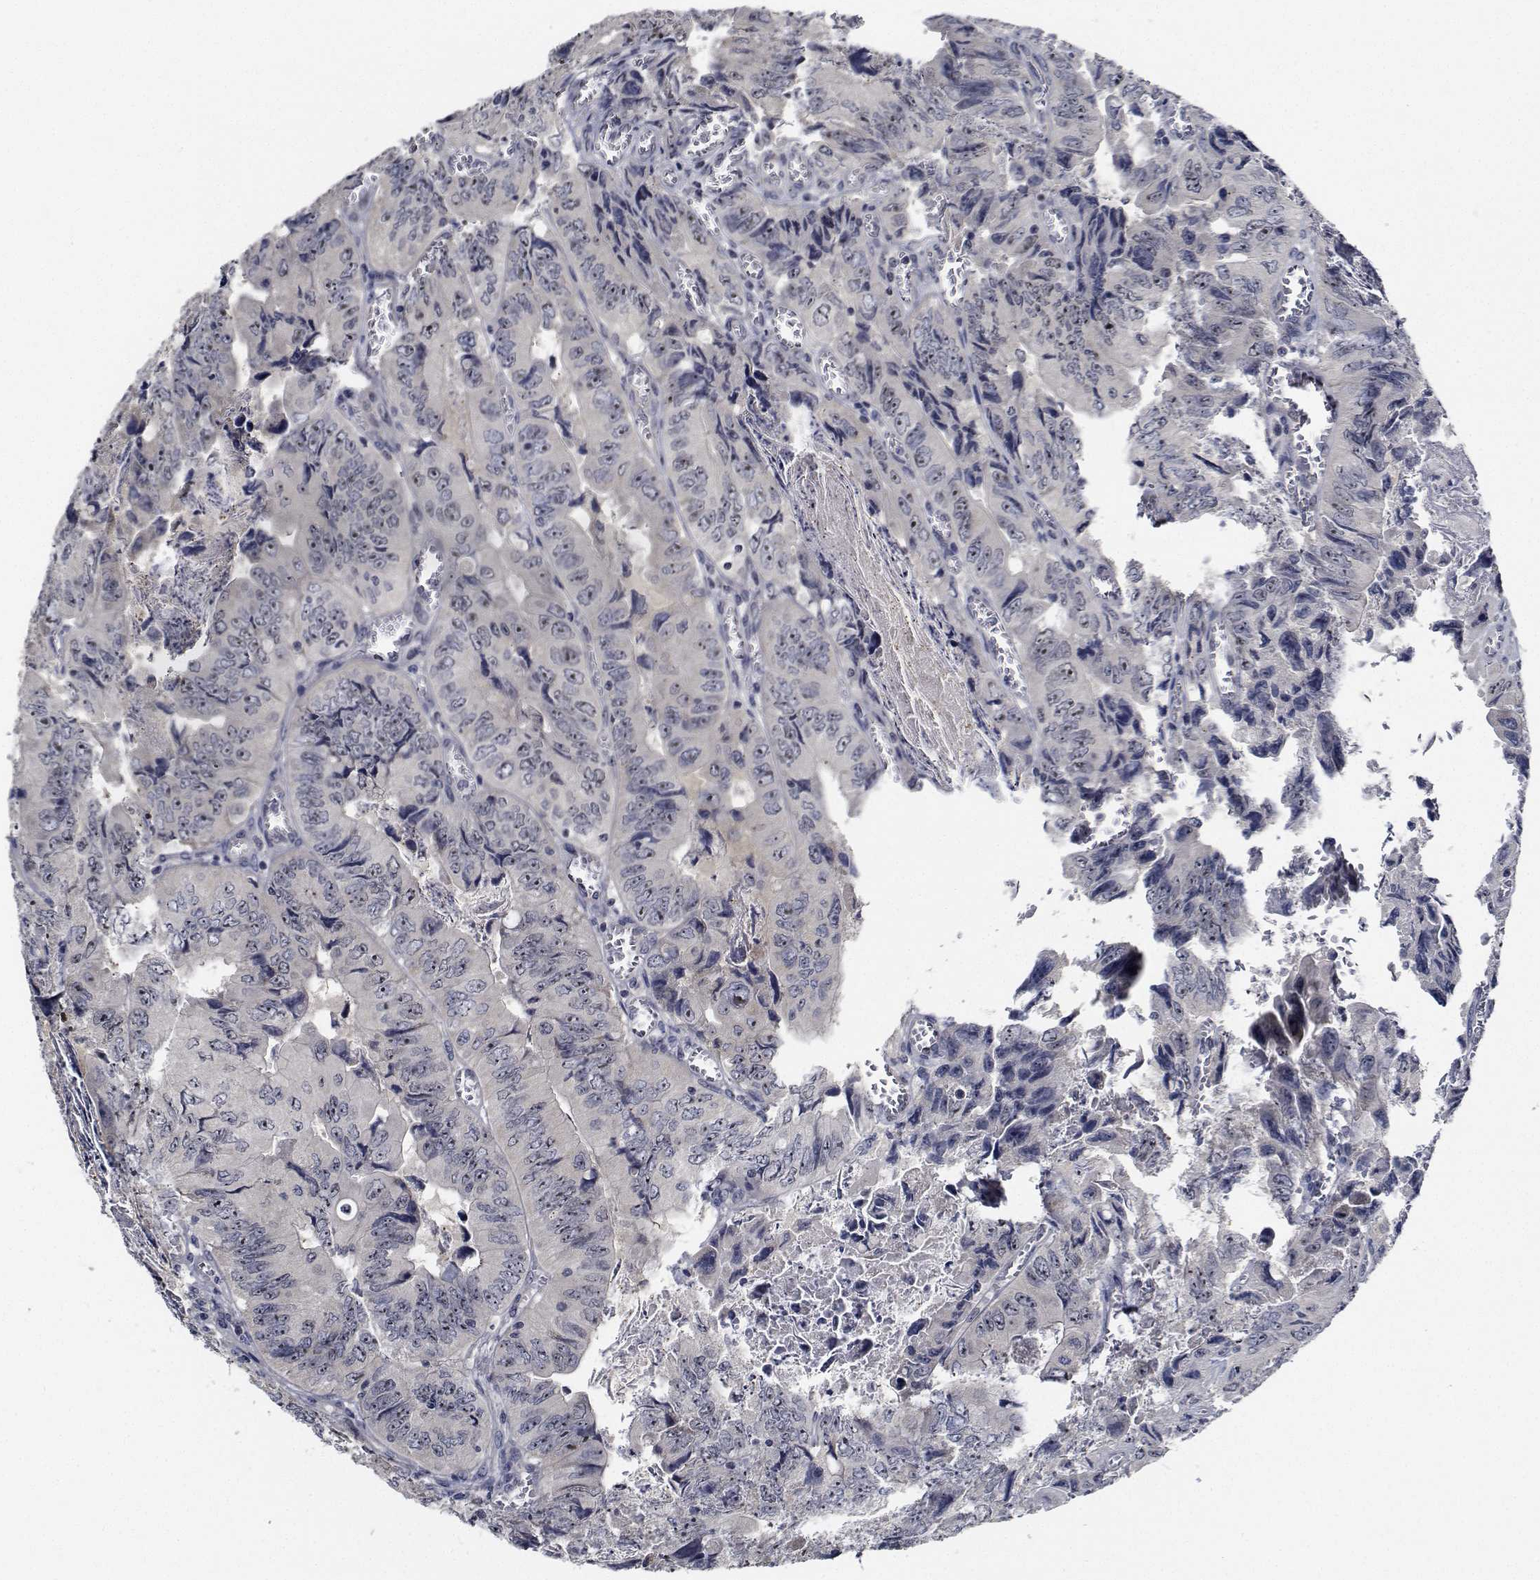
{"staining": {"intensity": "negative", "quantity": "none", "location": "none"}, "tissue": "colorectal cancer", "cell_type": "Tumor cells", "image_type": "cancer", "snomed": [{"axis": "morphology", "description": "Adenocarcinoma, NOS"}, {"axis": "topography", "description": "Colon"}], "caption": "This is an immunohistochemistry (IHC) histopathology image of colorectal cancer. There is no positivity in tumor cells.", "gene": "NVL", "patient": {"sex": "female", "age": 84}}